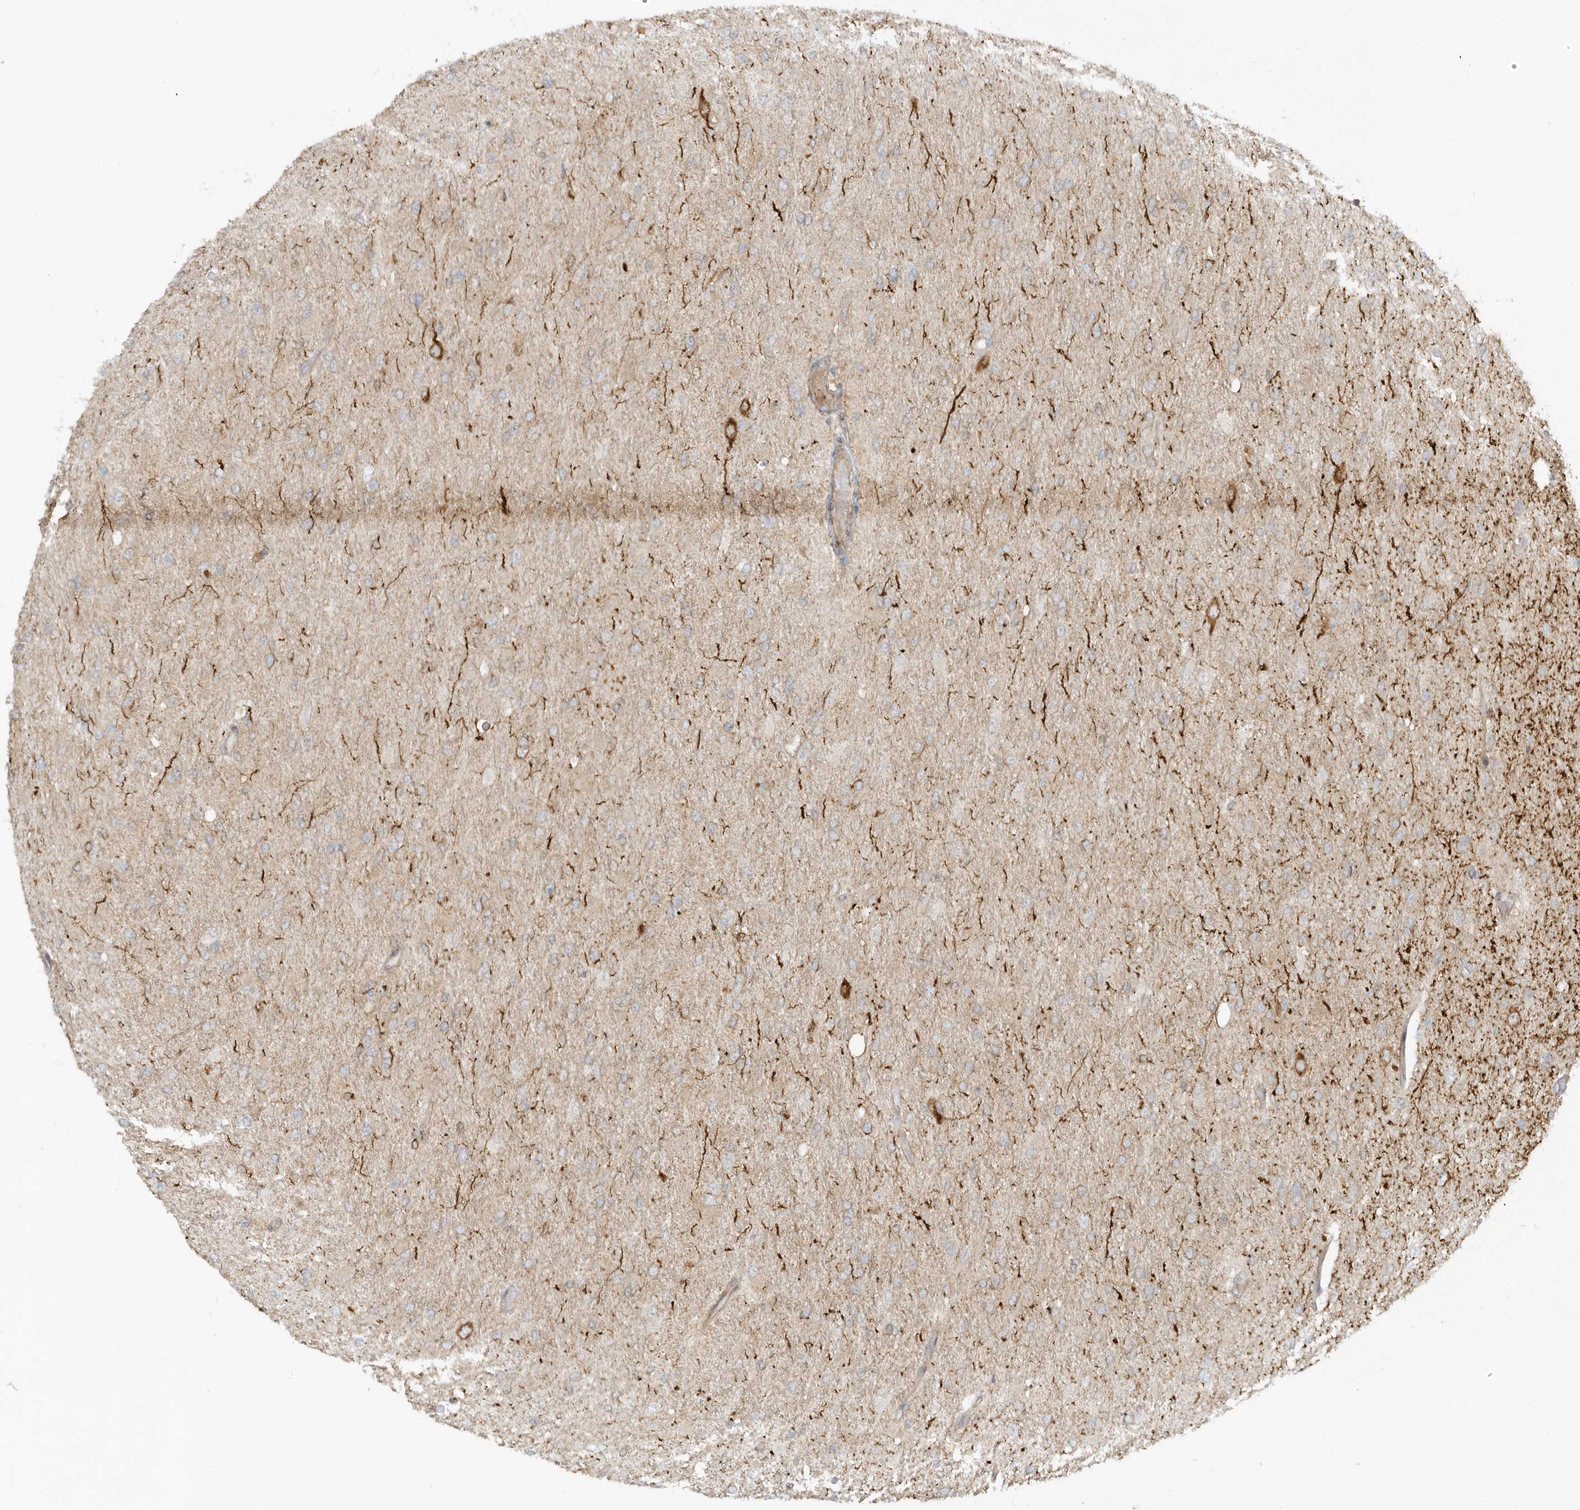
{"staining": {"intensity": "negative", "quantity": "none", "location": "none"}, "tissue": "glioma", "cell_type": "Tumor cells", "image_type": "cancer", "snomed": [{"axis": "morphology", "description": "Glioma, malignant, High grade"}, {"axis": "topography", "description": "Cerebral cortex"}], "caption": "The IHC photomicrograph has no significant positivity in tumor cells of glioma tissue. (Brightfield microscopy of DAB immunohistochemistry (IHC) at high magnification).", "gene": "ZBTB8A", "patient": {"sex": "female", "age": 36}}